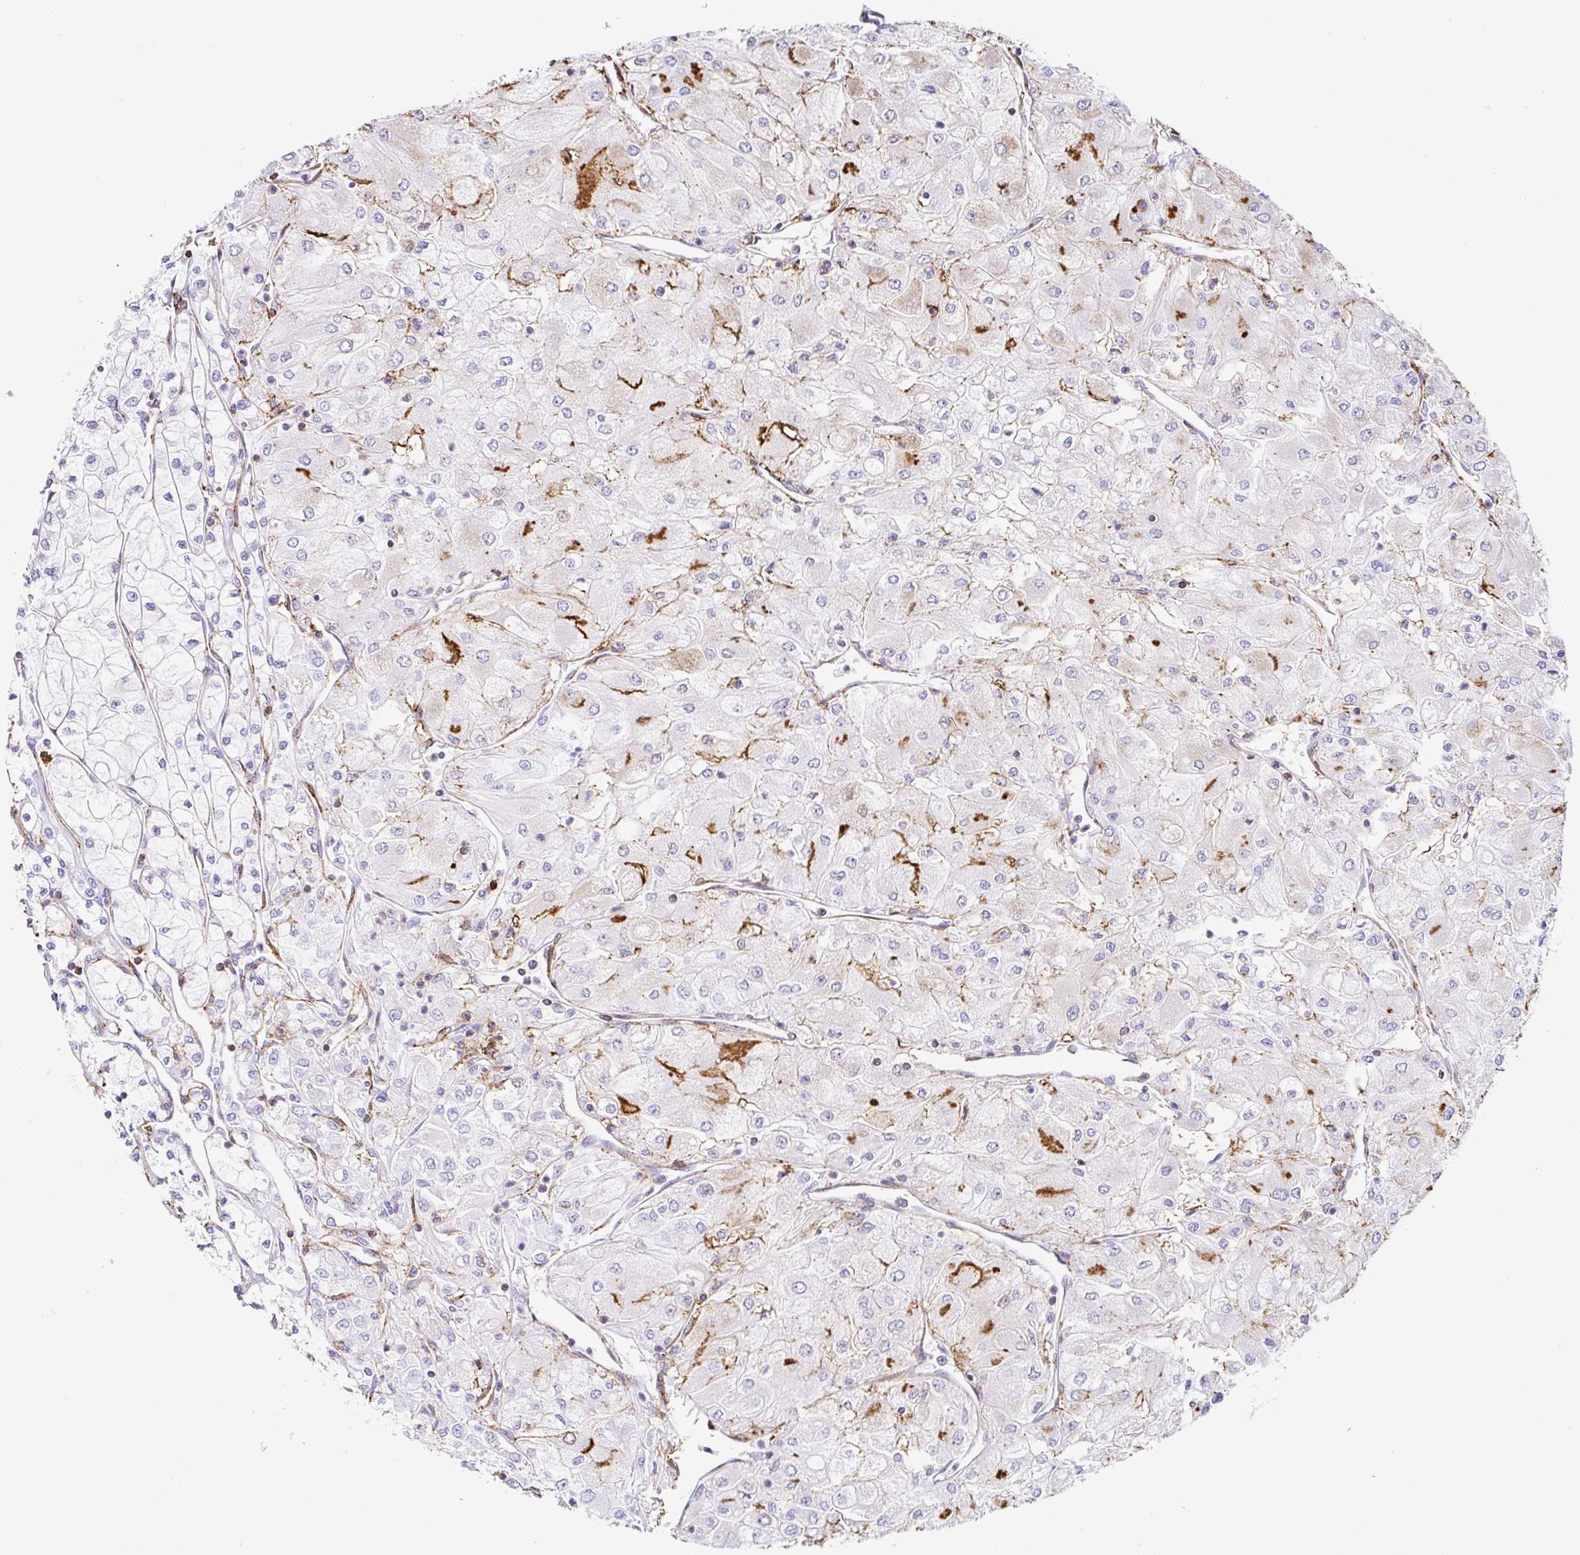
{"staining": {"intensity": "strong", "quantity": "<25%", "location": "cytoplasmic/membranous"}, "tissue": "renal cancer", "cell_type": "Tumor cells", "image_type": "cancer", "snomed": [{"axis": "morphology", "description": "Adenocarcinoma, NOS"}, {"axis": "topography", "description": "Kidney"}], "caption": "Renal cancer (adenocarcinoma) stained for a protein (brown) exhibits strong cytoplasmic/membranous positive positivity in approximately <25% of tumor cells.", "gene": "MTTP", "patient": {"sex": "male", "age": 80}}